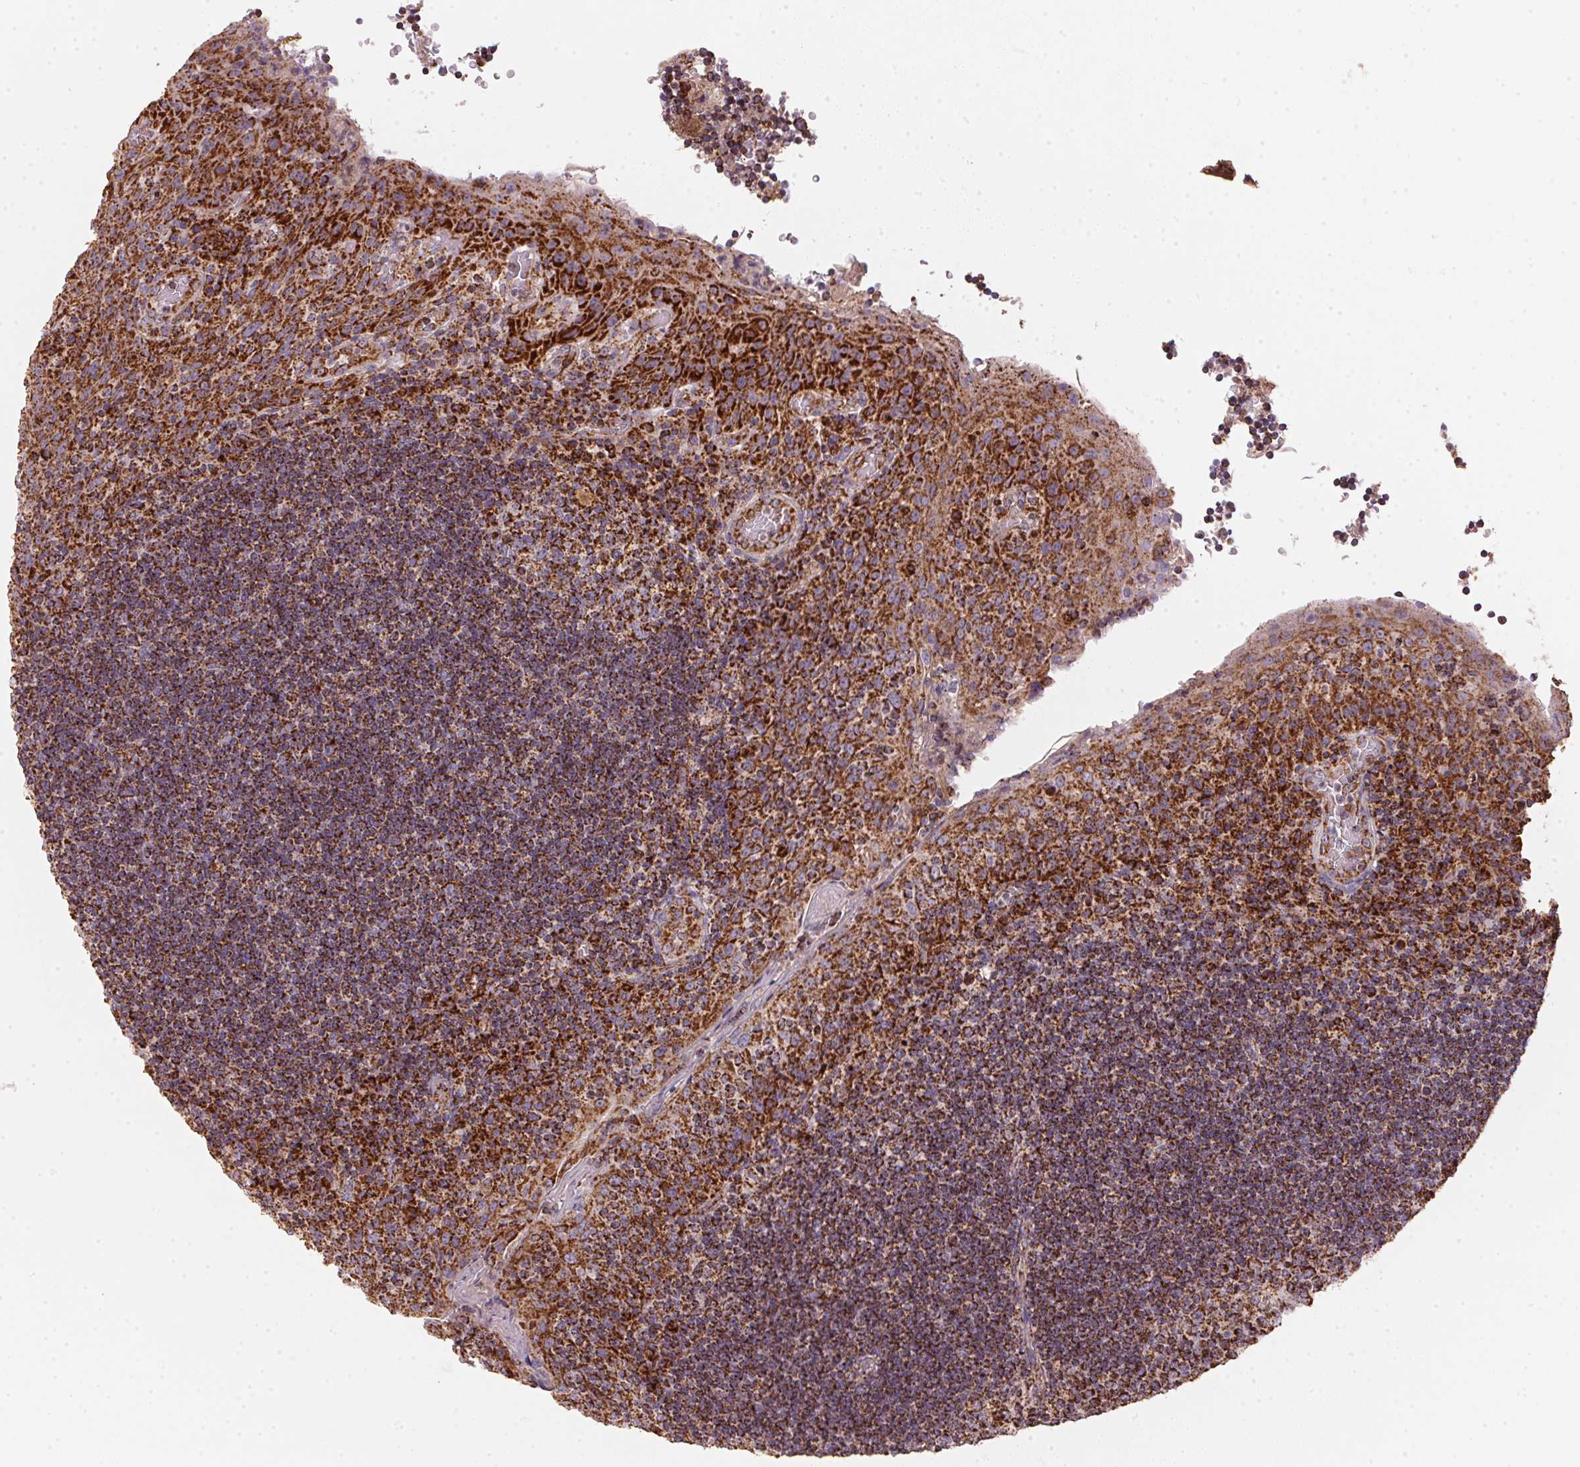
{"staining": {"intensity": "strong", "quantity": ">75%", "location": "cytoplasmic/membranous"}, "tissue": "tonsil", "cell_type": "Germinal center cells", "image_type": "normal", "snomed": [{"axis": "morphology", "description": "Normal tissue, NOS"}, {"axis": "topography", "description": "Tonsil"}], "caption": "A high amount of strong cytoplasmic/membranous expression is identified in about >75% of germinal center cells in normal tonsil. The staining was performed using DAB (3,3'-diaminobenzidine), with brown indicating positive protein expression. Nuclei are stained blue with hematoxylin.", "gene": "NDUFS2", "patient": {"sex": "male", "age": 17}}